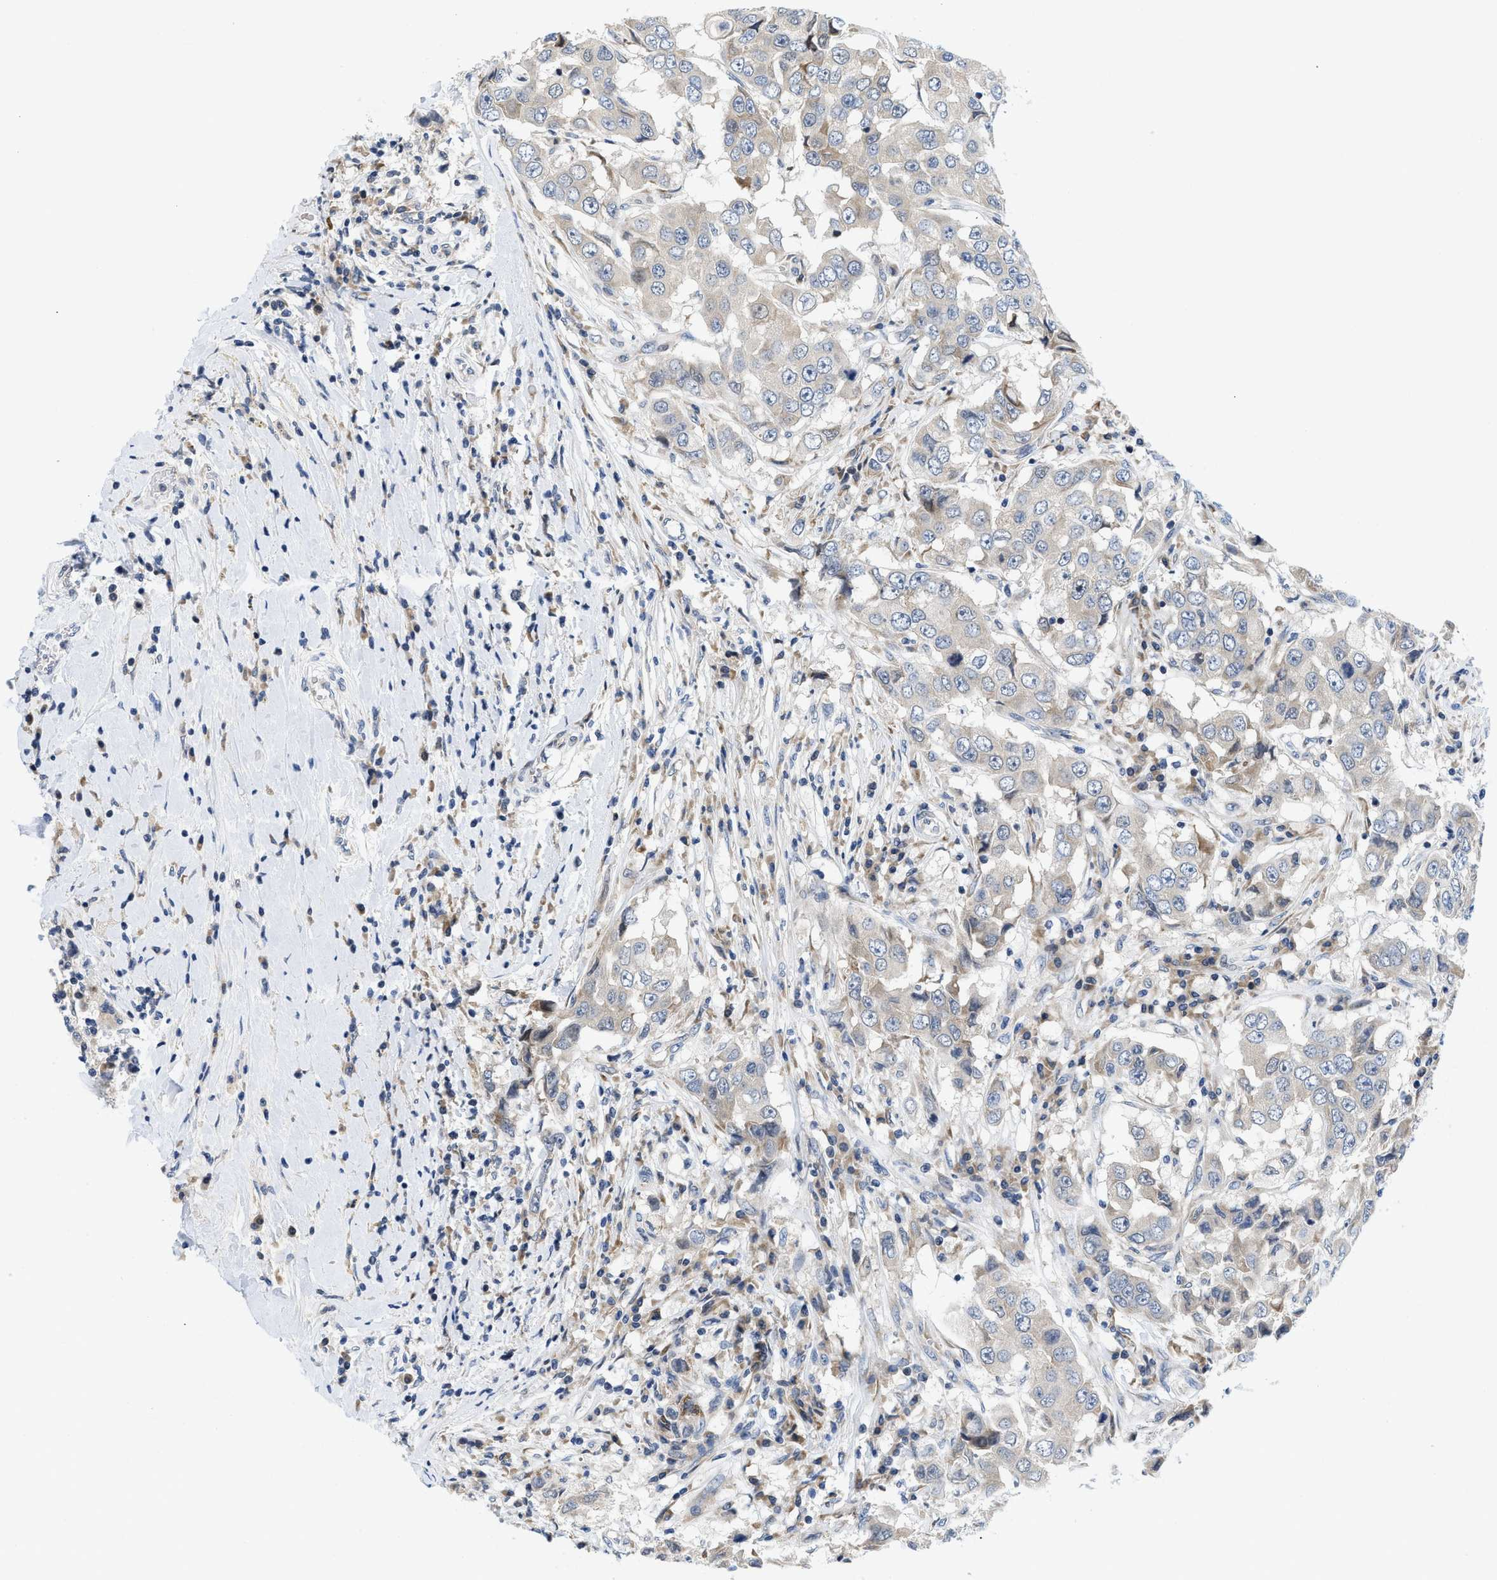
{"staining": {"intensity": "weak", "quantity": "<25%", "location": "cytoplasmic/membranous"}, "tissue": "breast cancer", "cell_type": "Tumor cells", "image_type": "cancer", "snomed": [{"axis": "morphology", "description": "Duct carcinoma"}, {"axis": "topography", "description": "Breast"}], "caption": "Immunohistochemical staining of human breast cancer reveals no significant positivity in tumor cells.", "gene": "IKBKE", "patient": {"sex": "female", "age": 27}}